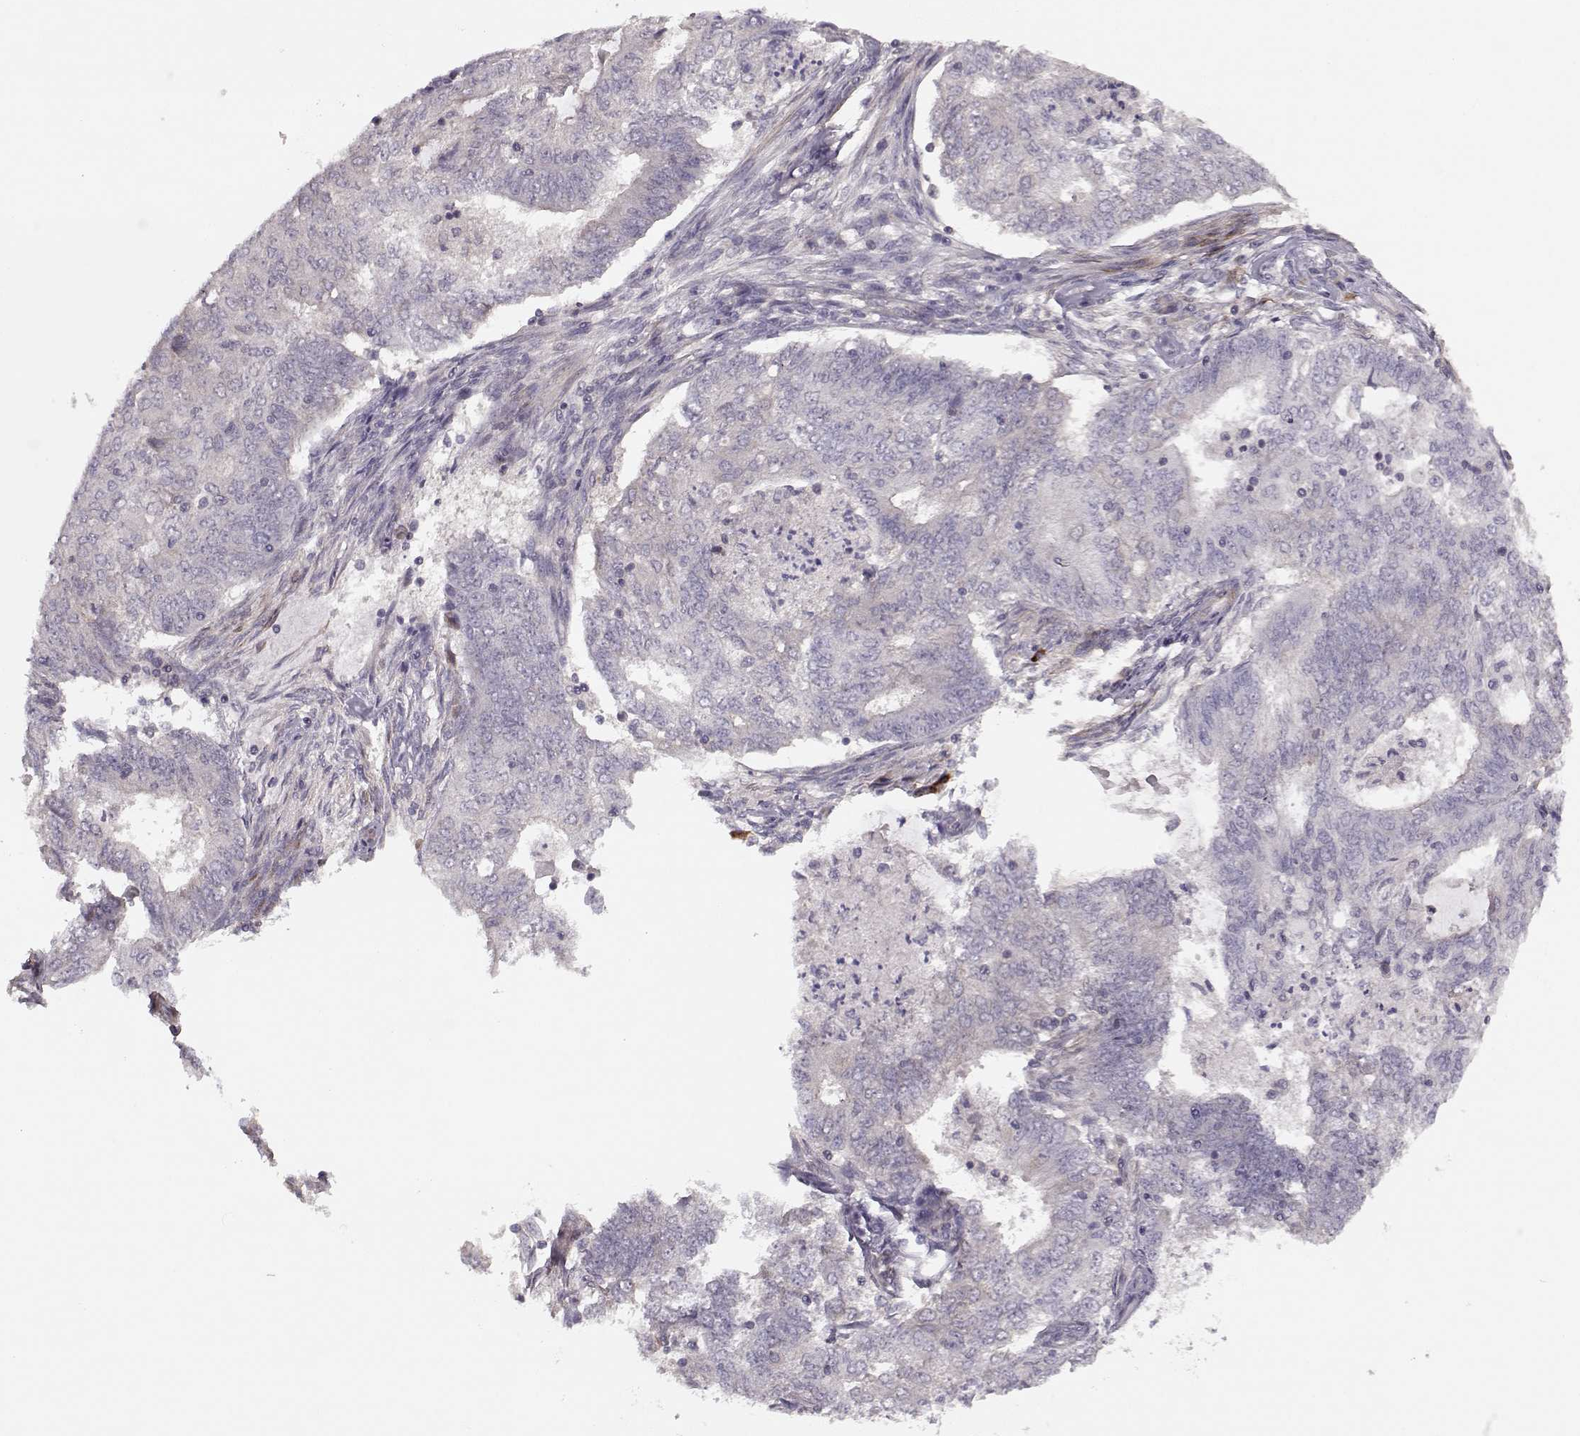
{"staining": {"intensity": "weak", "quantity": "<25%", "location": "cytoplasmic/membranous"}, "tissue": "endometrial cancer", "cell_type": "Tumor cells", "image_type": "cancer", "snomed": [{"axis": "morphology", "description": "Adenocarcinoma, NOS"}, {"axis": "topography", "description": "Endometrium"}], "caption": "Immunohistochemistry (IHC) image of neoplastic tissue: human adenocarcinoma (endometrial) stained with DAB (3,3'-diaminobenzidine) reveals no significant protein expression in tumor cells. (Immunohistochemistry (IHC), brightfield microscopy, high magnification).", "gene": "SLAIN2", "patient": {"sex": "female", "age": 62}}